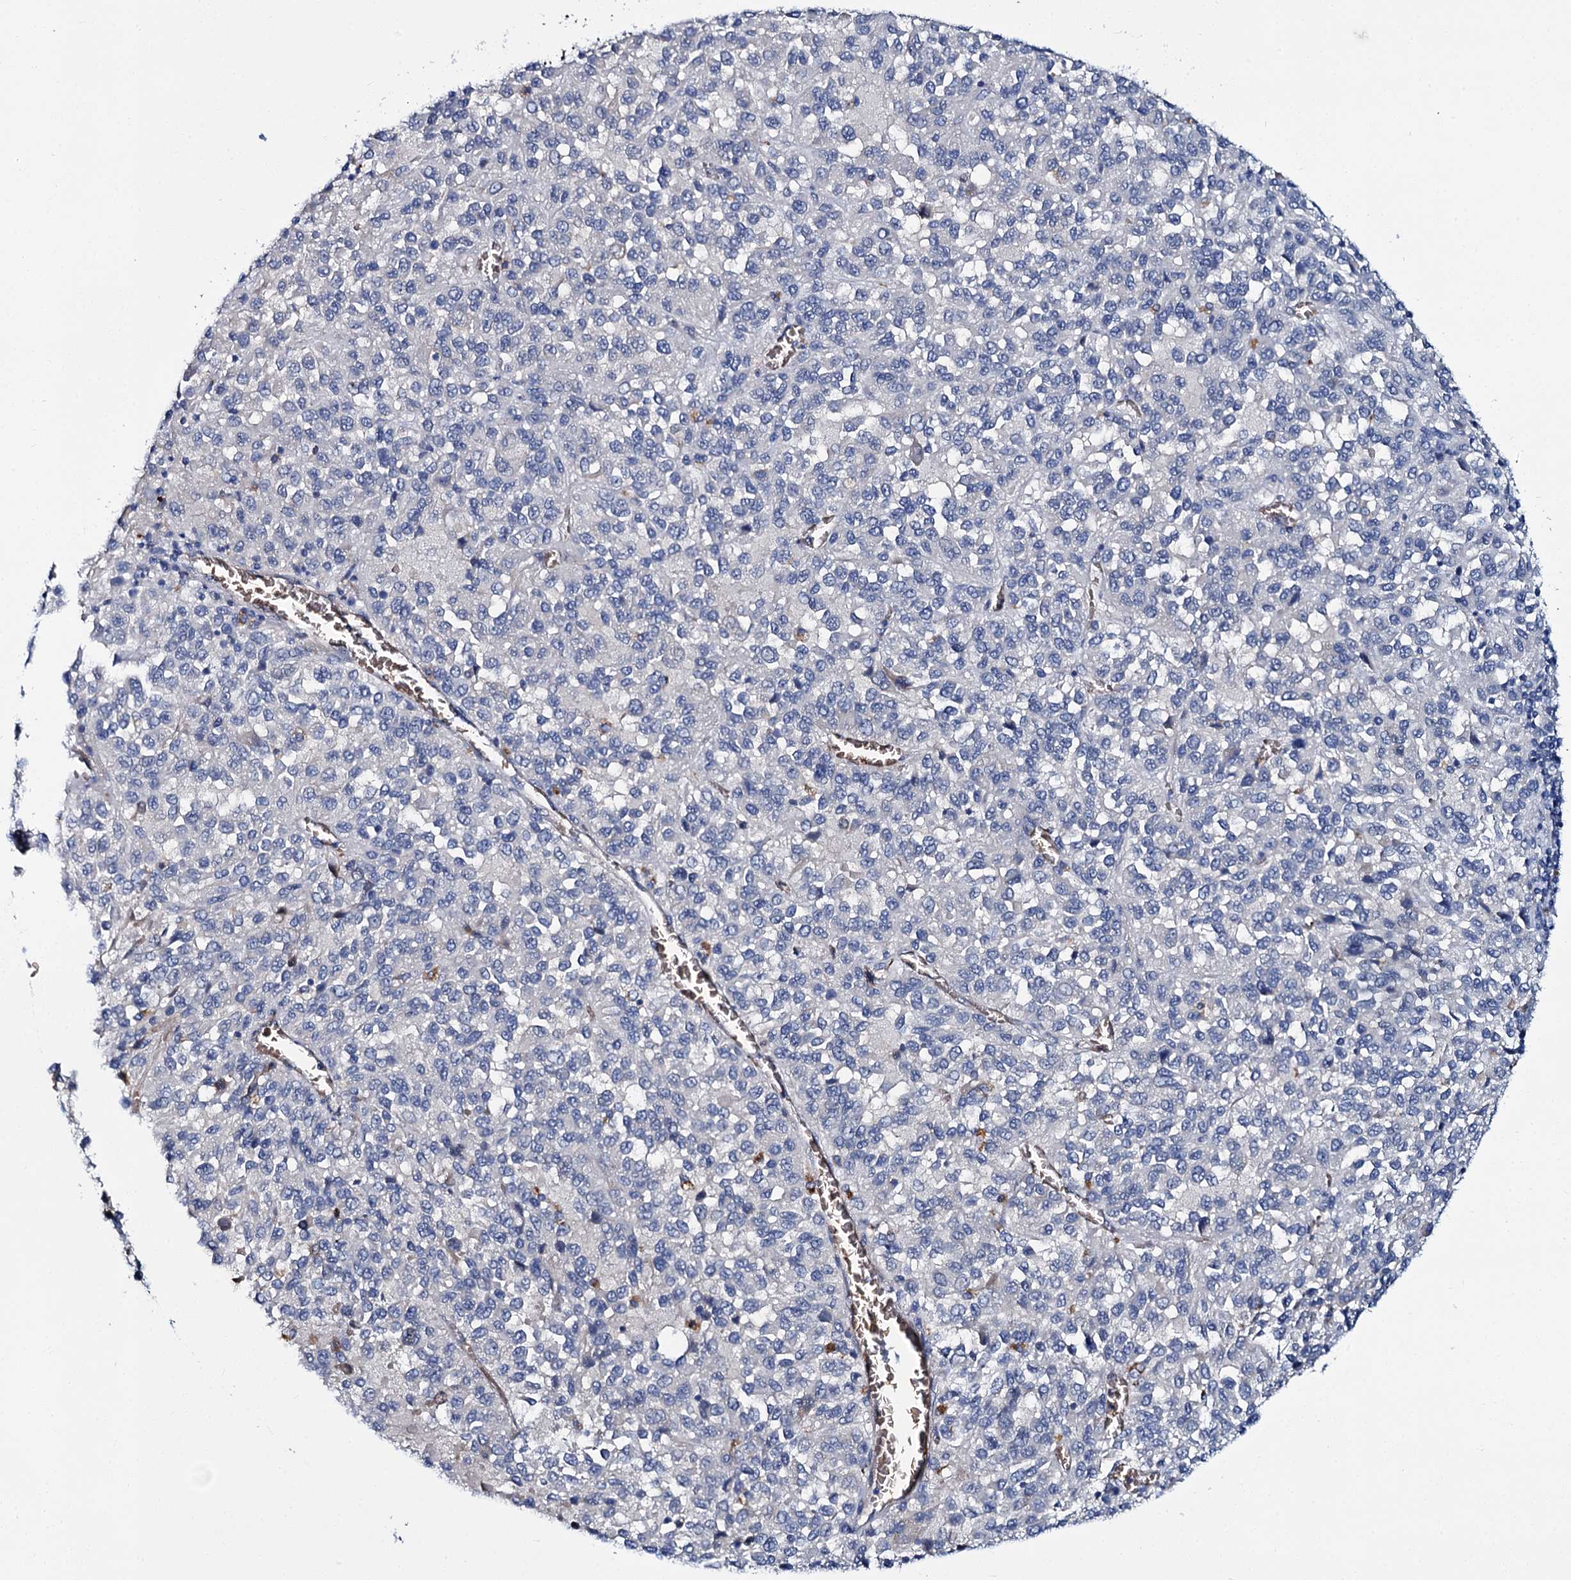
{"staining": {"intensity": "negative", "quantity": "none", "location": "none"}, "tissue": "melanoma", "cell_type": "Tumor cells", "image_type": "cancer", "snomed": [{"axis": "morphology", "description": "Malignant melanoma, Metastatic site"}, {"axis": "topography", "description": "Lung"}], "caption": "High magnification brightfield microscopy of melanoma stained with DAB (brown) and counterstained with hematoxylin (blue): tumor cells show no significant positivity.", "gene": "ATG2A", "patient": {"sex": "male", "age": 64}}